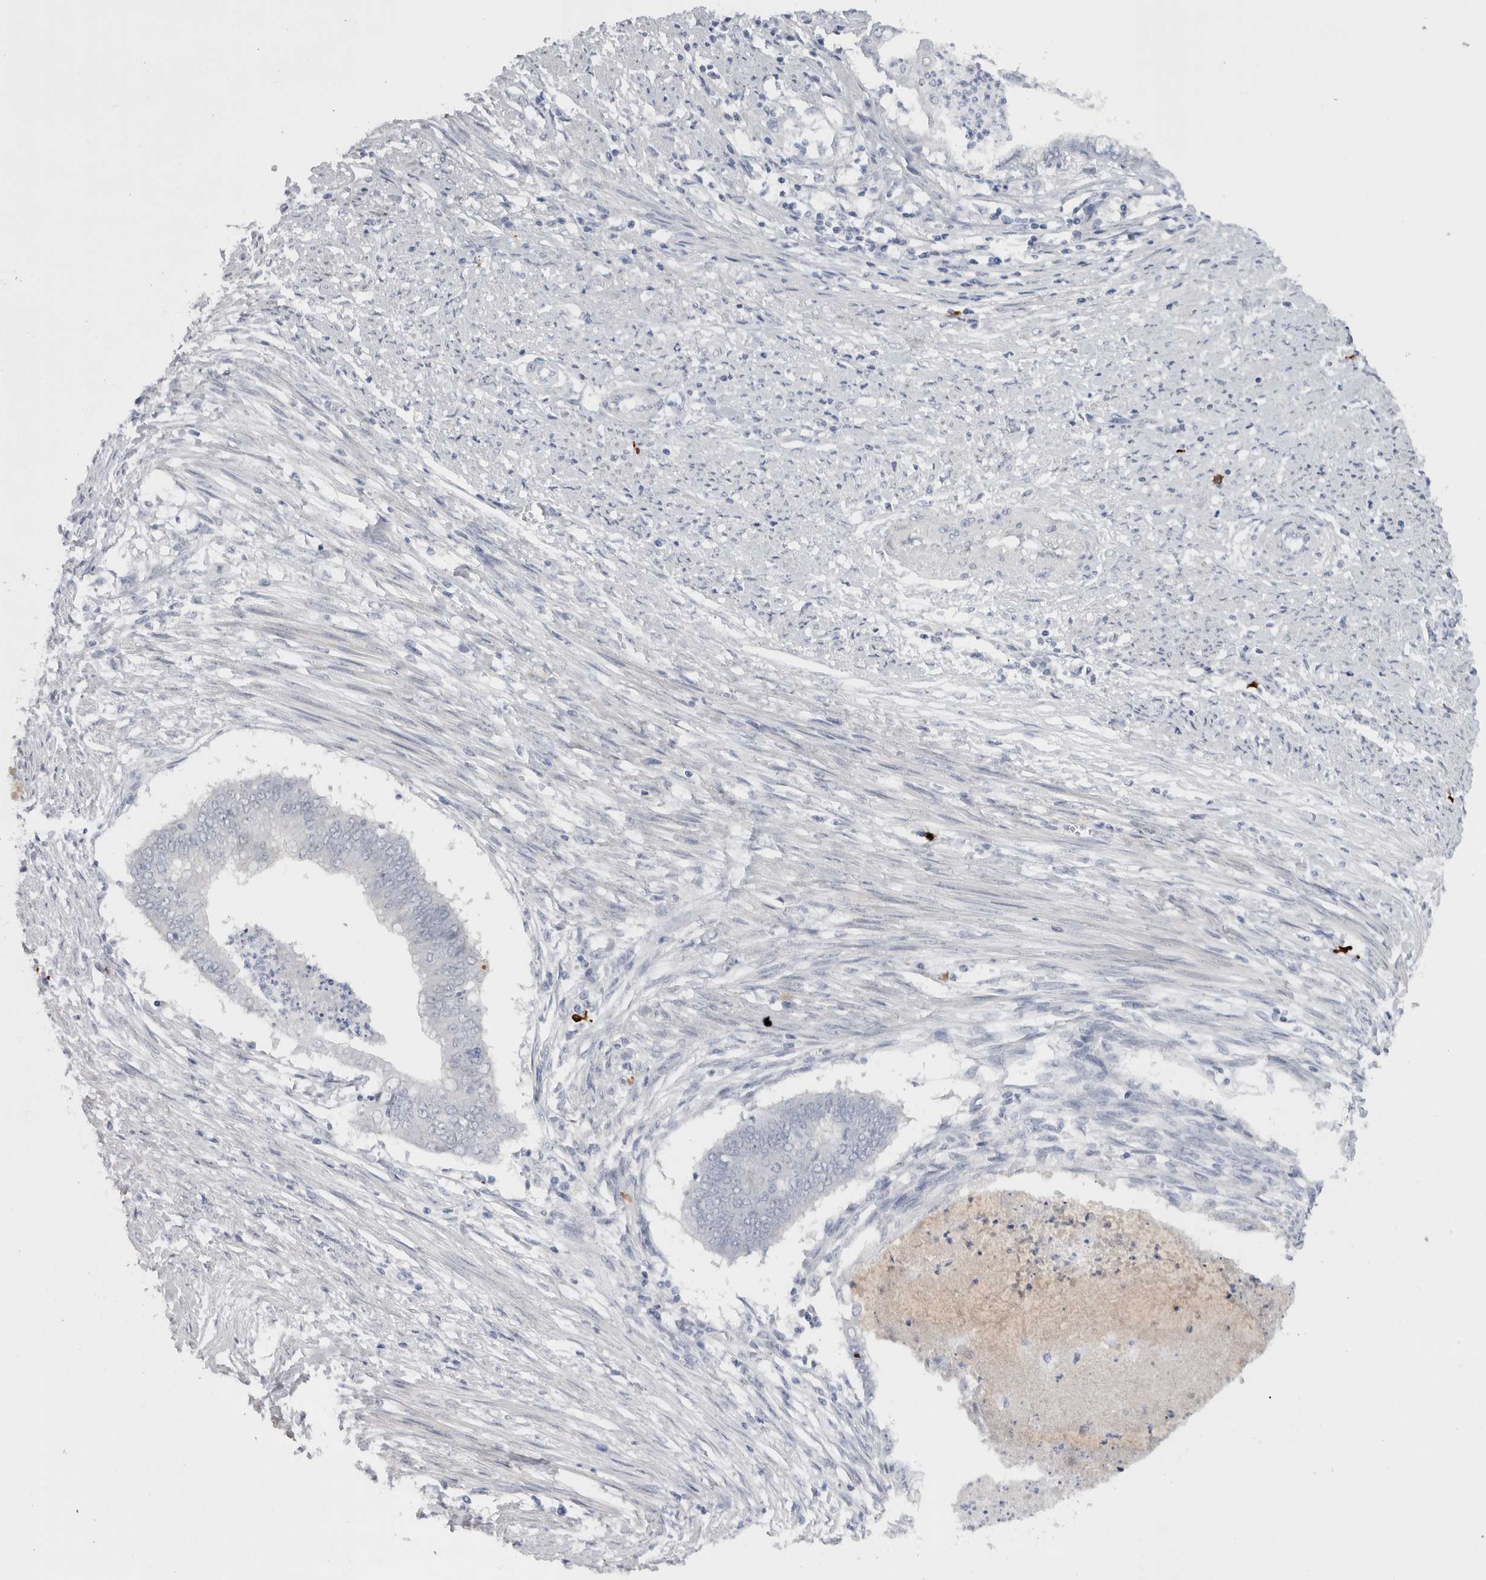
{"staining": {"intensity": "negative", "quantity": "none", "location": "none"}, "tissue": "endometrial cancer", "cell_type": "Tumor cells", "image_type": "cancer", "snomed": [{"axis": "morphology", "description": "Necrosis, NOS"}, {"axis": "morphology", "description": "Adenocarcinoma, NOS"}, {"axis": "topography", "description": "Endometrium"}], "caption": "A micrograph of human endometrial cancer (adenocarcinoma) is negative for staining in tumor cells.", "gene": "CDH17", "patient": {"sex": "female", "age": 79}}